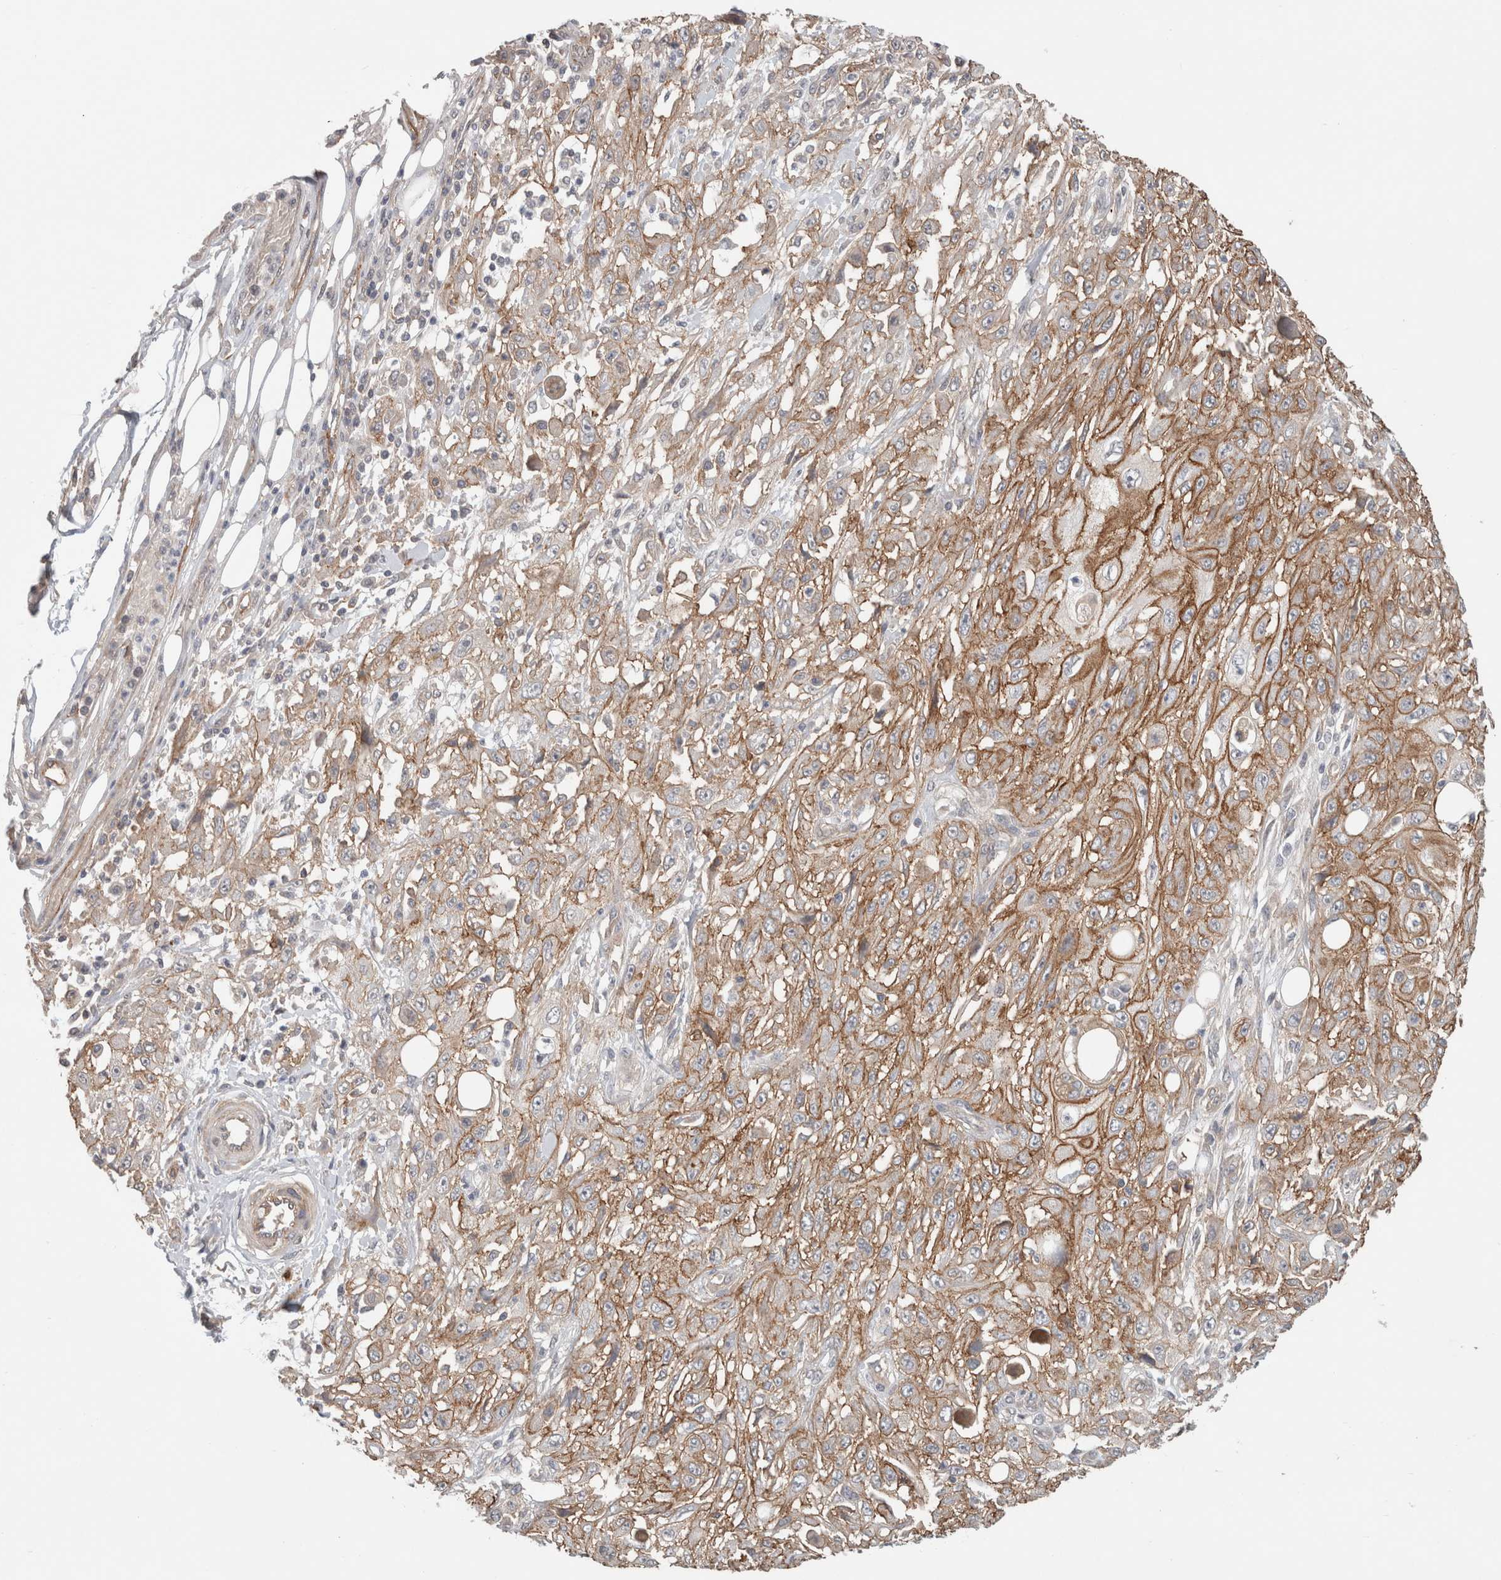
{"staining": {"intensity": "moderate", "quantity": "25%-75%", "location": "cytoplasmic/membranous"}, "tissue": "skin cancer", "cell_type": "Tumor cells", "image_type": "cancer", "snomed": [{"axis": "morphology", "description": "Squamous cell carcinoma, NOS"}, {"axis": "morphology", "description": "Squamous cell carcinoma, metastatic, NOS"}, {"axis": "topography", "description": "Skin"}, {"axis": "topography", "description": "Lymph node"}], "caption": "This is an image of IHC staining of skin cancer (metastatic squamous cell carcinoma), which shows moderate expression in the cytoplasmic/membranous of tumor cells.", "gene": "RASAL2", "patient": {"sex": "male", "age": 75}}